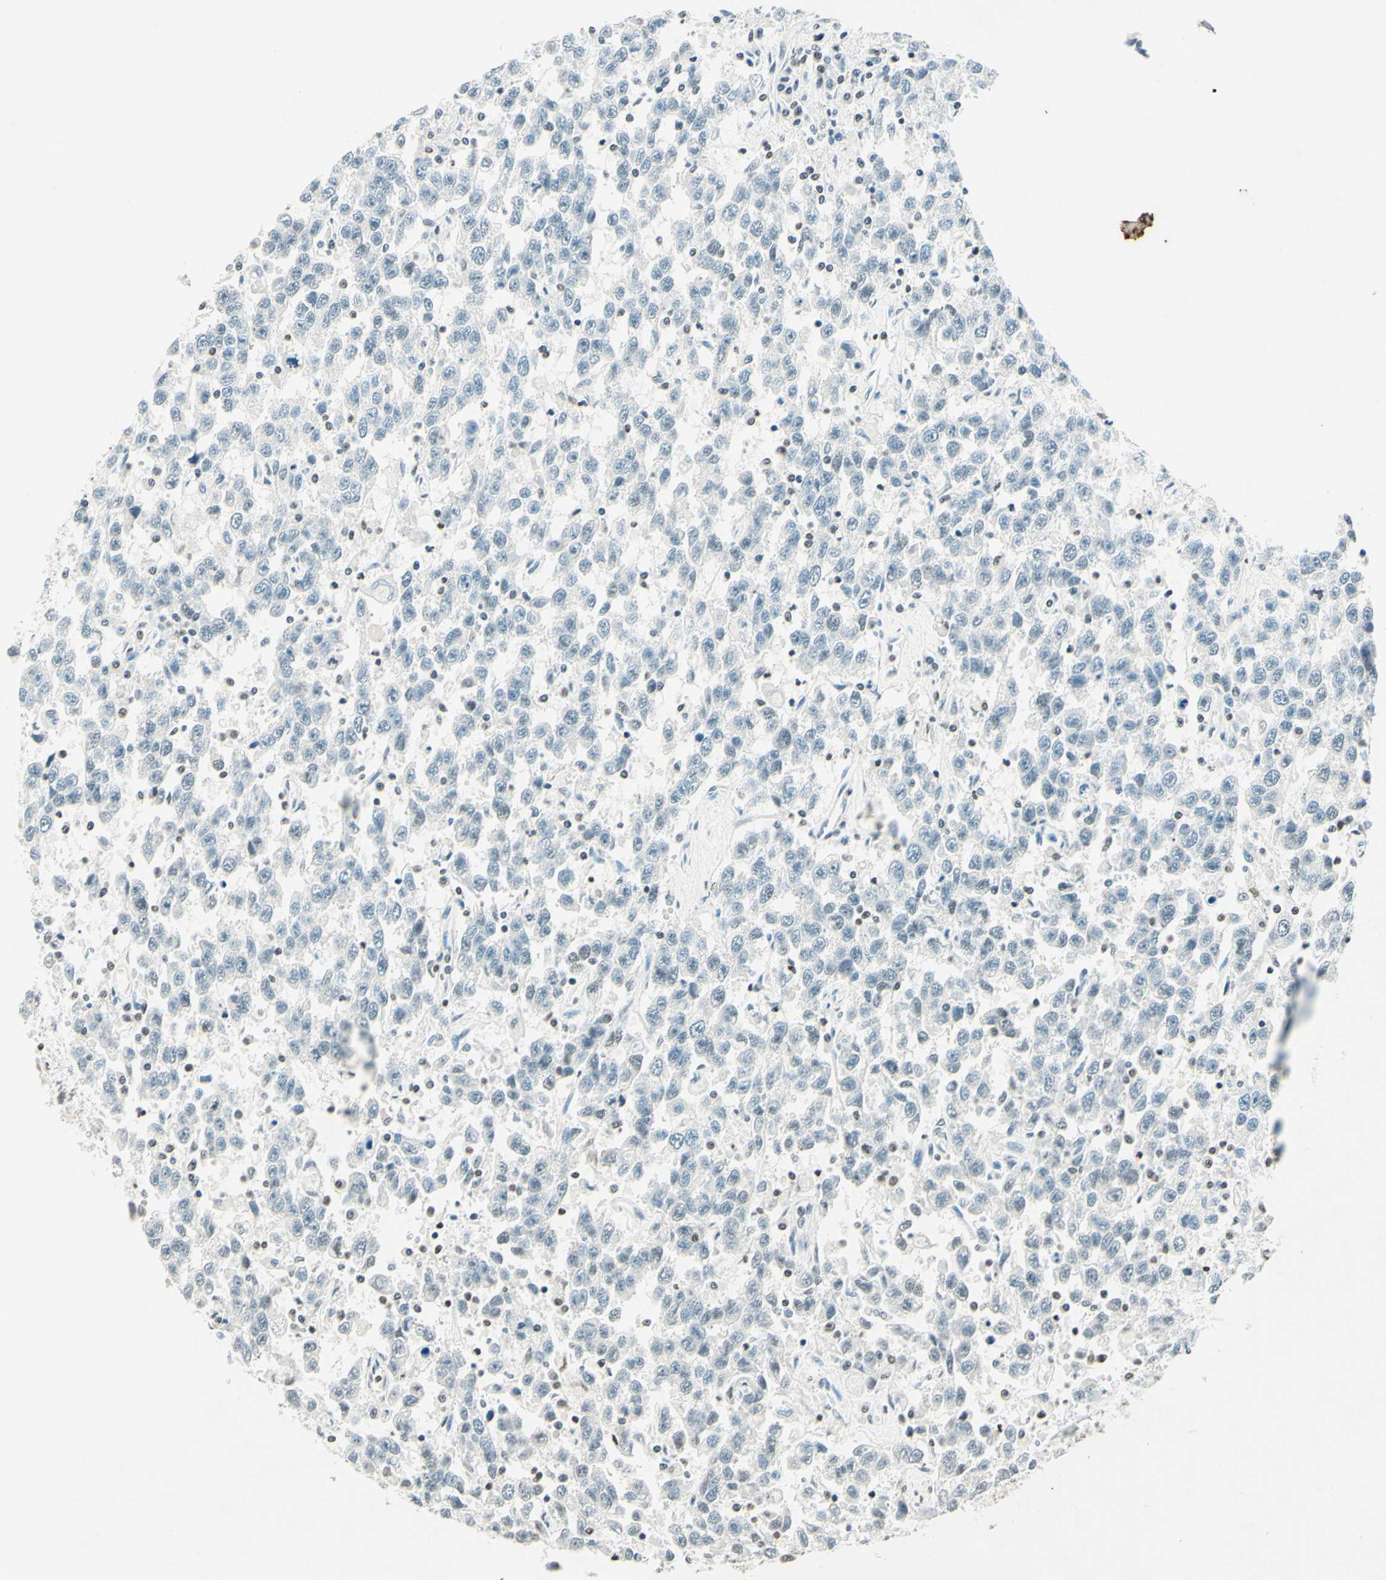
{"staining": {"intensity": "moderate", "quantity": "<25%", "location": "nuclear"}, "tissue": "testis cancer", "cell_type": "Tumor cells", "image_type": "cancer", "snomed": [{"axis": "morphology", "description": "Seminoma, NOS"}, {"axis": "topography", "description": "Testis"}], "caption": "Protein expression analysis of human testis seminoma reveals moderate nuclear expression in about <25% of tumor cells. The staining was performed using DAB to visualize the protein expression in brown, while the nuclei were stained in blue with hematoxylin (Magnification: 20x).", "gene": "MSH2", "patient": {"sex": "male", "age": 41}}